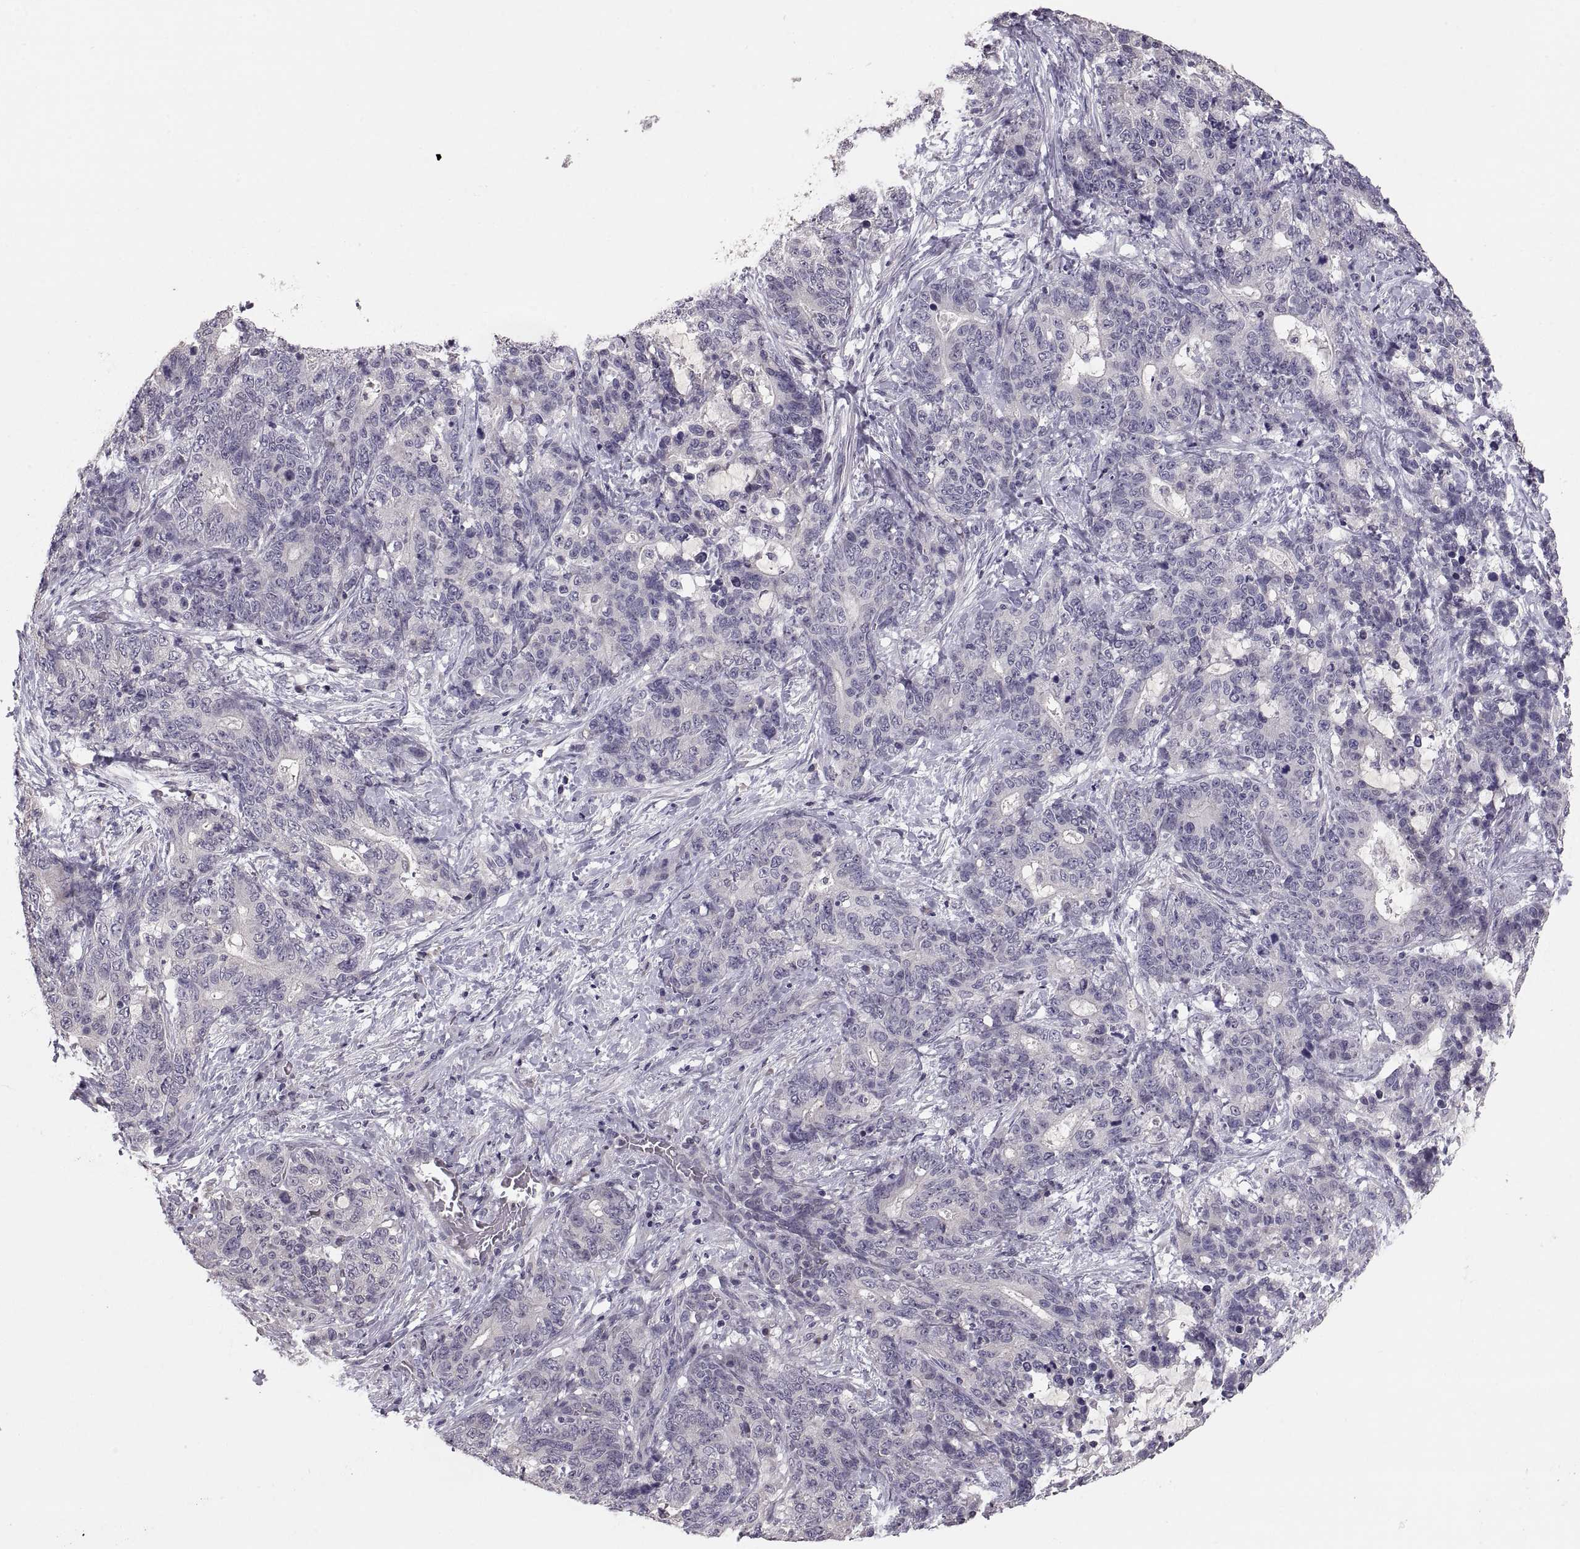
{"staining": {"intensity": "negative", "quantity": "none", "location": "none"}, "tissue": "stomach cancer", "cell_type": "Tumor cells", "image_type": "cancer", "snomed": [{"axis": "morphology", "description": "Normal tissue, NOS"}, {"axis": "morphology", "description": "Adenocarcinoma, NOS"}, {"axis": "topography", "description": "Stomach"}], "caption": "Stomach cancer (adenocarcinoma) was stained to show a protein in brown. There is no significant expression in tumor cells. Brightfield microscopy of immunohistochemistry (IHC) stained with DAB (brown) and hematoxylin (blue), captured at high magnification.", "gene": "PAX2", "patient": {"sex": "female", "age": 64}}